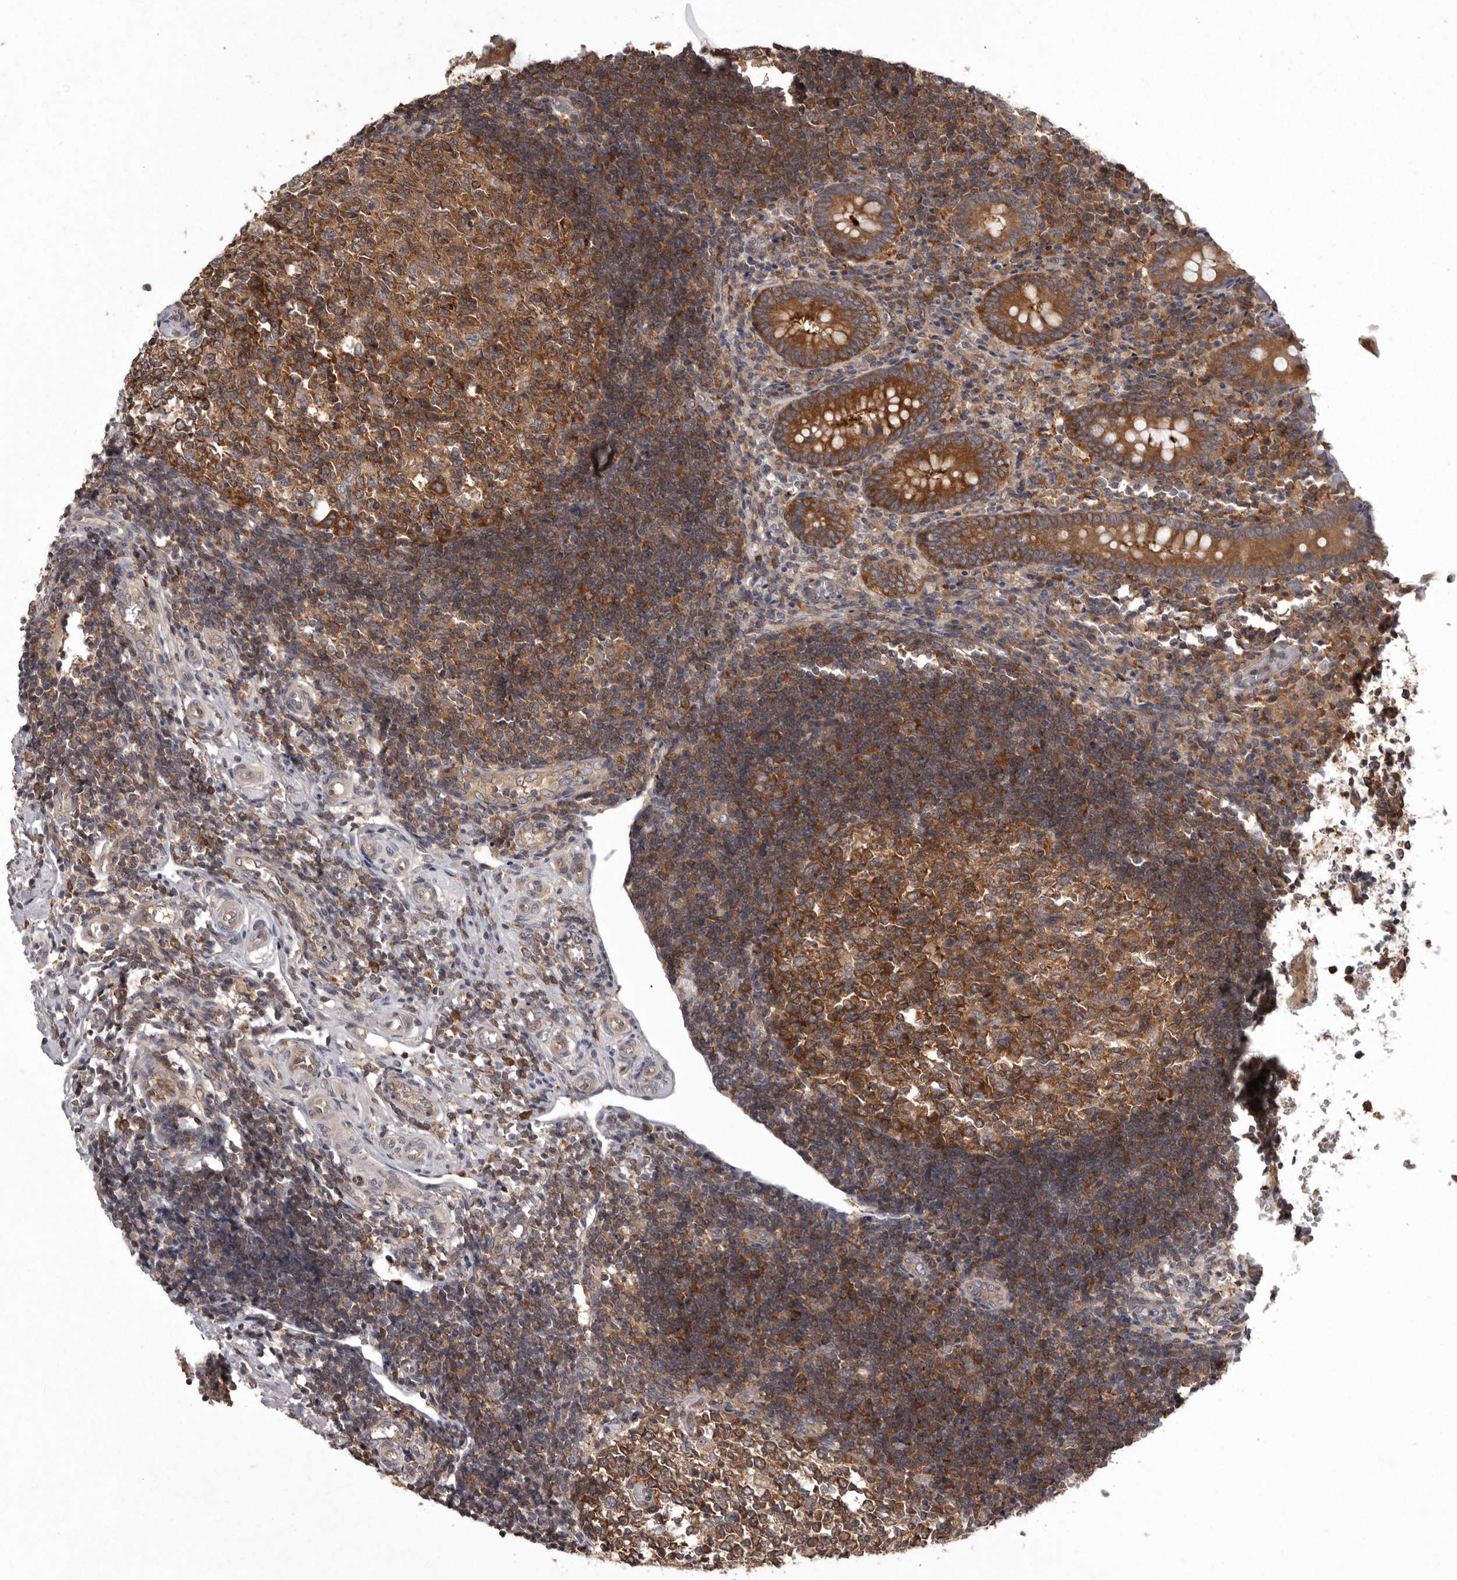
{"staining": {"intensity": "strong", "quantity": ">75%", "location": "cytoplasmic/membranous"}, "tissue": "appendix", "cell_type": "Glandular cells", "image_type": "normal", "snomed": [{"axis": "morphology", "description": "Normal tissue, NOS"}, {"axis": "topography", "description": "Appendix"}], "caption": "Brown immunohistochemical staining in benign appendix demonstrates strong cytoplasmic/membranous staining in about >75% of glandular cells. The staining was performed using DAB, with brown indicating positive protein expression. Nuclei are stained blue with hematoxylin.", "gene": "DARS1", "patient": {"sex": "female", "age": 17}}